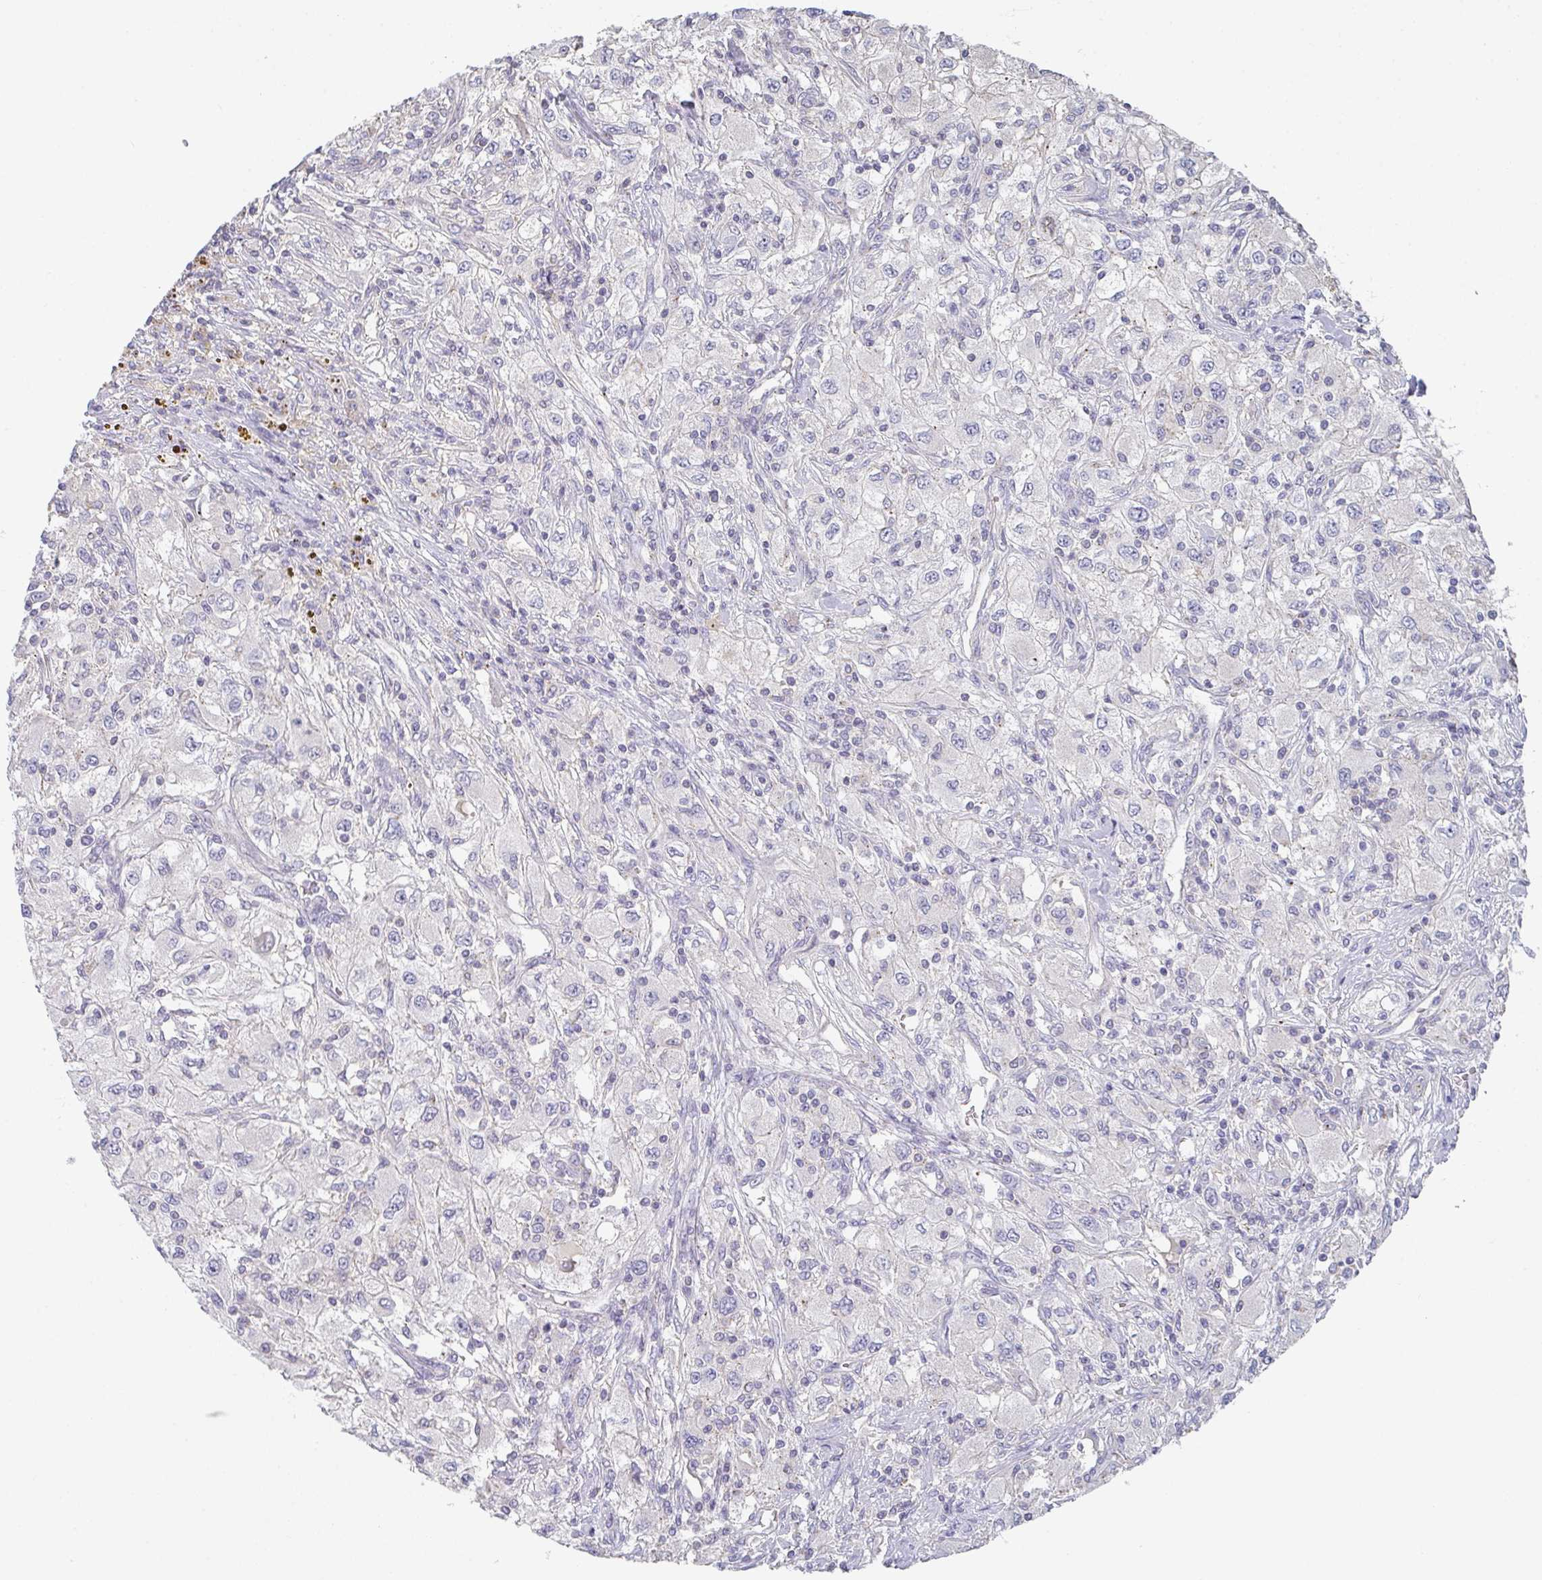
{"staining": {"intensity": "negative", "quantity": "none", "location": "none"}, "tissue": "renal cancer", "cell_type": "Tumor cells", "image_type": "cancer", "snomed": [{"axis": "morphology", "description": "Adenocarcinoma, NOS"}, {"axis": "topography", "description": "Kidney"}], "caption": "This is a image of immunohistochemistry staining of renal cancer (adenocarcinoma), which shows no expression in tumor cells.", "gene": "CHMP5", "patient": {"sex": "female", "age": 67}}